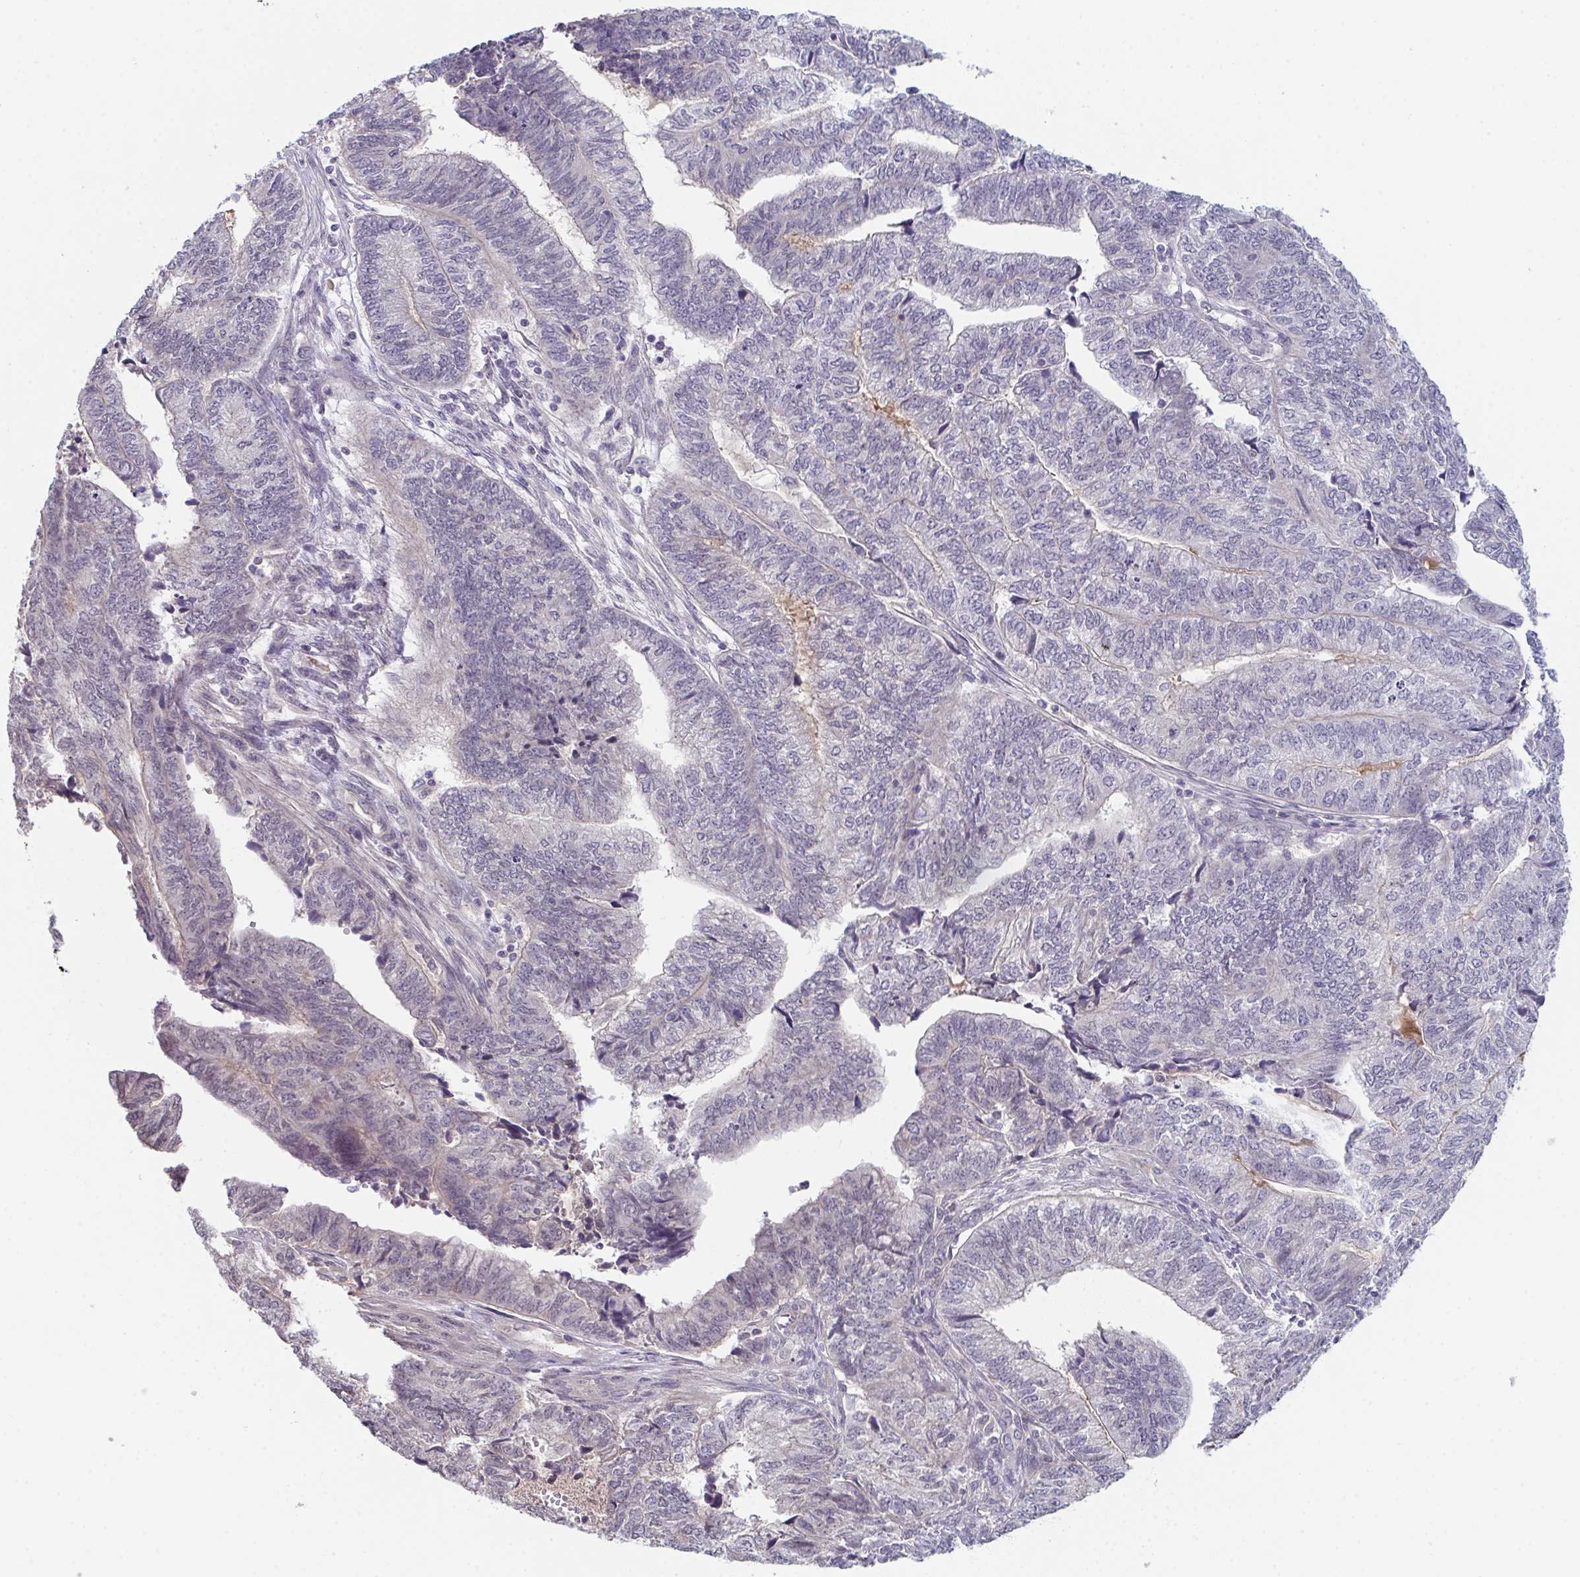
{"staining": {"intensity": "negative", "quantity": "none", "location": "none"}, "tissue": "endometrial cancer", "cell_type": "Tumor cells", "image_type": "cancer", "snomed": [{"axis": "morphology", "description": "Adenocarcinoma, NOS"}, {"axis": "topography", "description": "Uterus"}, {"axis": "topography", "description": "Endometrium"}], "caption": "Immunohistochemical staining of endometrial cancer (adenocarcinoma) demonstrates no significant staining in tumor cells.", "gene": "ZNF214", "patient": {"sex": "female", "age": 70}}